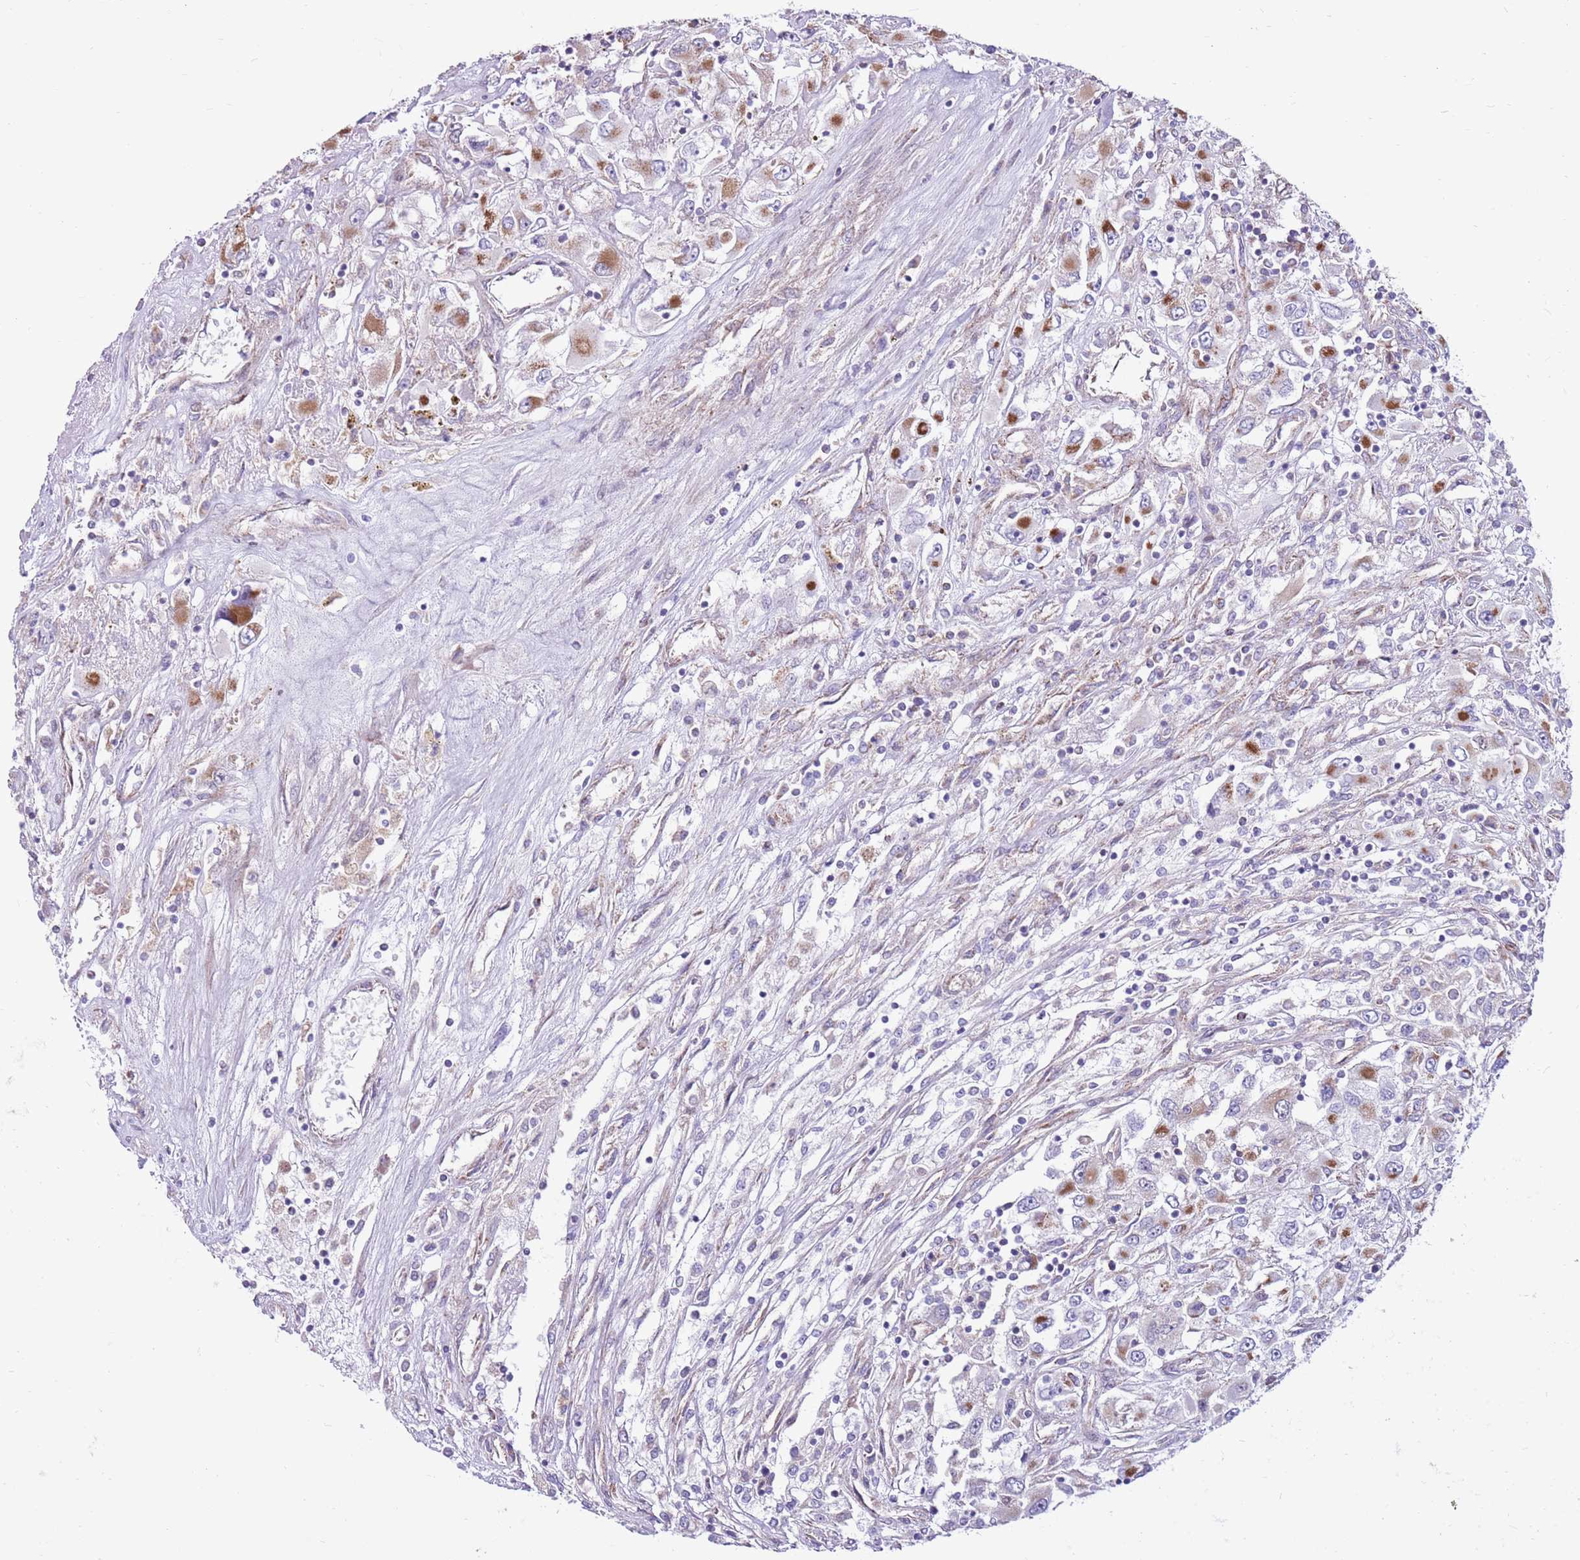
{"staining": {"intensity": "moderate", "quantity": "25%-75%", "location": "cytoplasmic/membranous"}, "tissue": "renal cancer", "cell_type": "Tumor cells", "image_type": "cancer", "snomed": [{"axis": "morphology", "description": "Adenocarcinoma, NOS"}, {"axis": "topography", "description": "Kidney"}], "caption": "Adenocarcinoma (renal) stained for a protein (brown) shows moderate cytoplasmic/membranous positive positivity in approximately 25%-75% of tumor cells.", "gene": "HECTD4", "patient": {"sex": "female", "age": 52}}